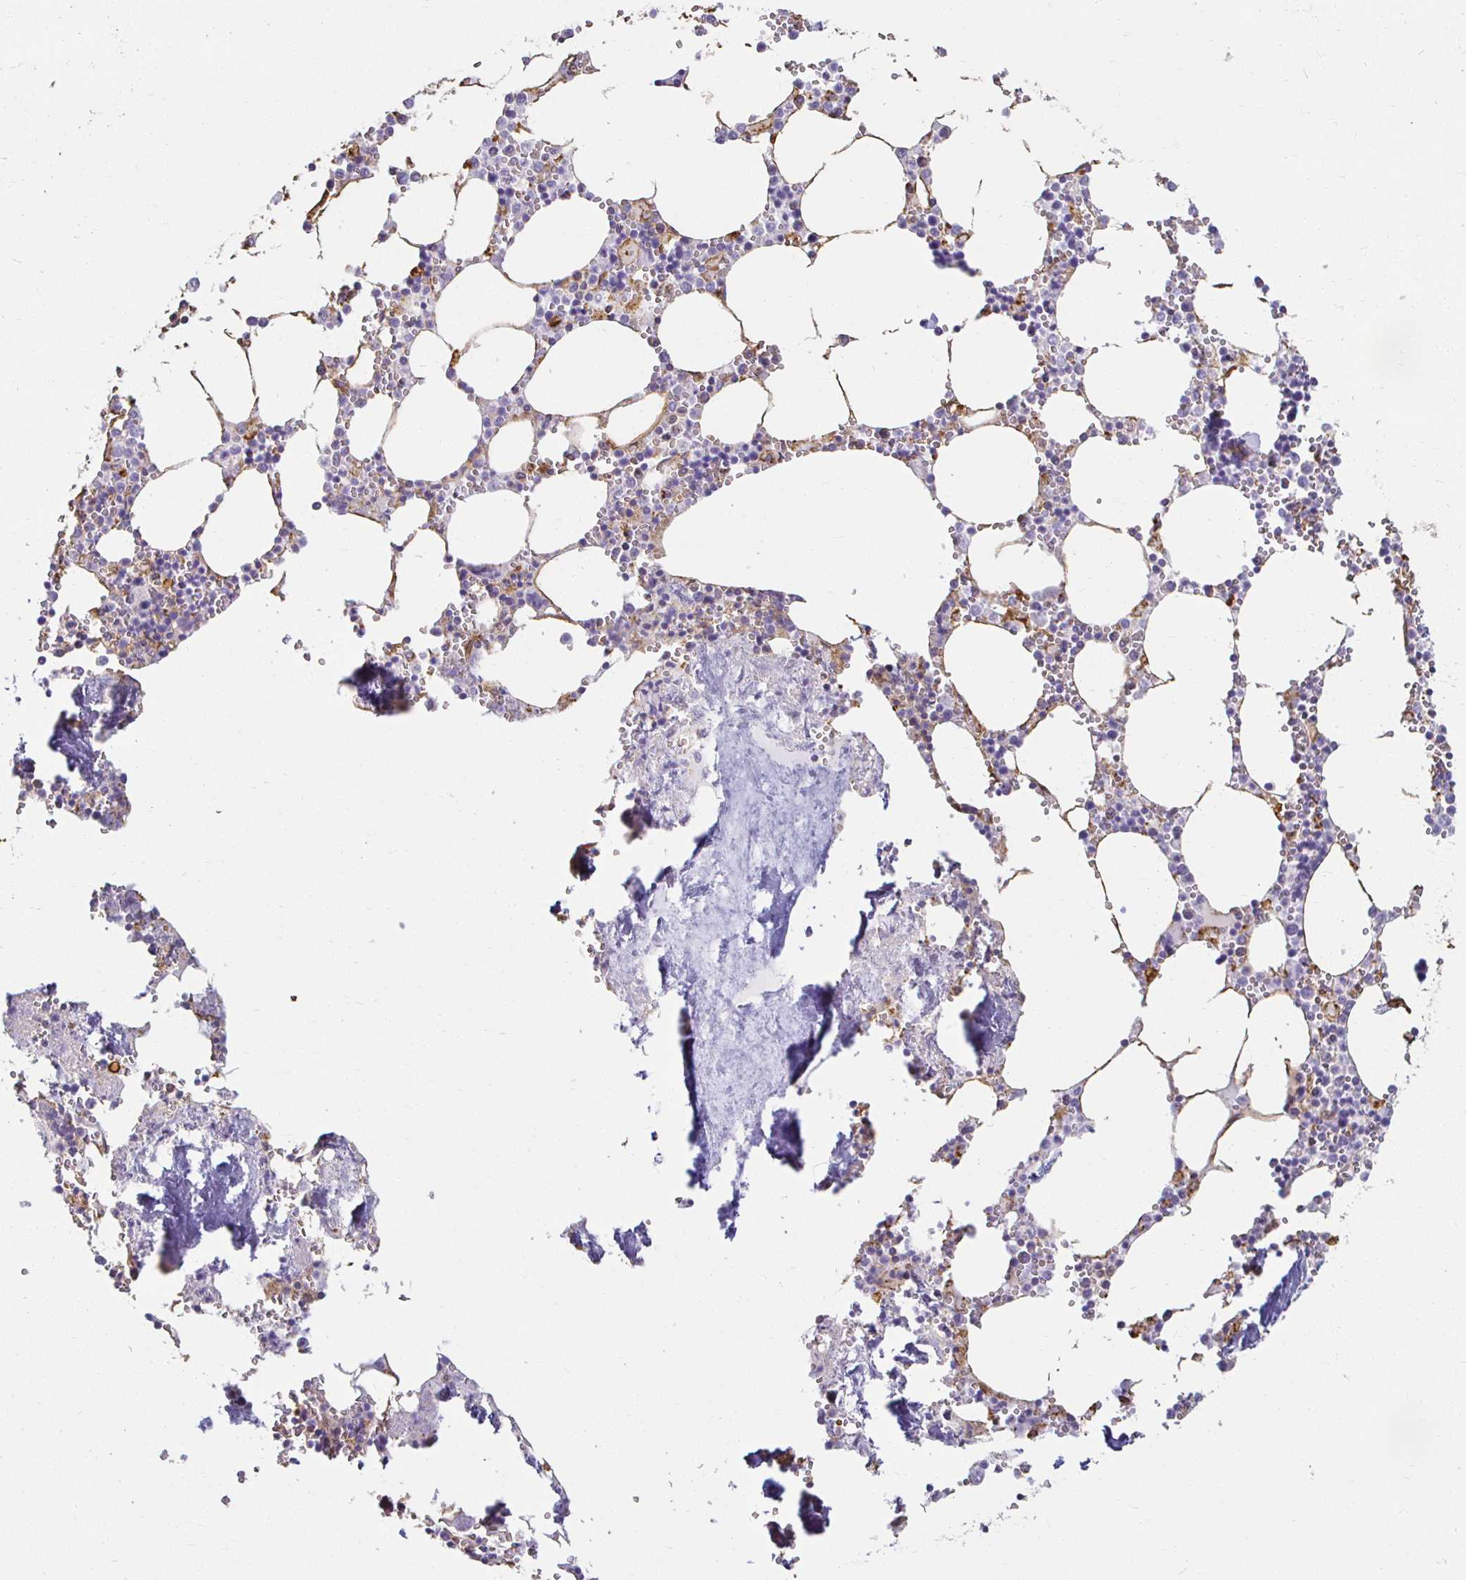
{"staining": {"intensity": "negative", "quantity": "none", "location": "none"}, "tissue": "bone marrow", "cell_type": "Hematopoietic cells", "image_type": "normal", "snomed": [{"axis": "morphology", "description": "Normal tissue, NOS"}, {"axis": "topography", "description": "Bone marrow"}], "caption": "Immunohistochemistry of normal bone marrow displays no staining in hematopoietic cells.", "gene": "TAS1R3", "patient": {"sex": "male", "age": 54}}